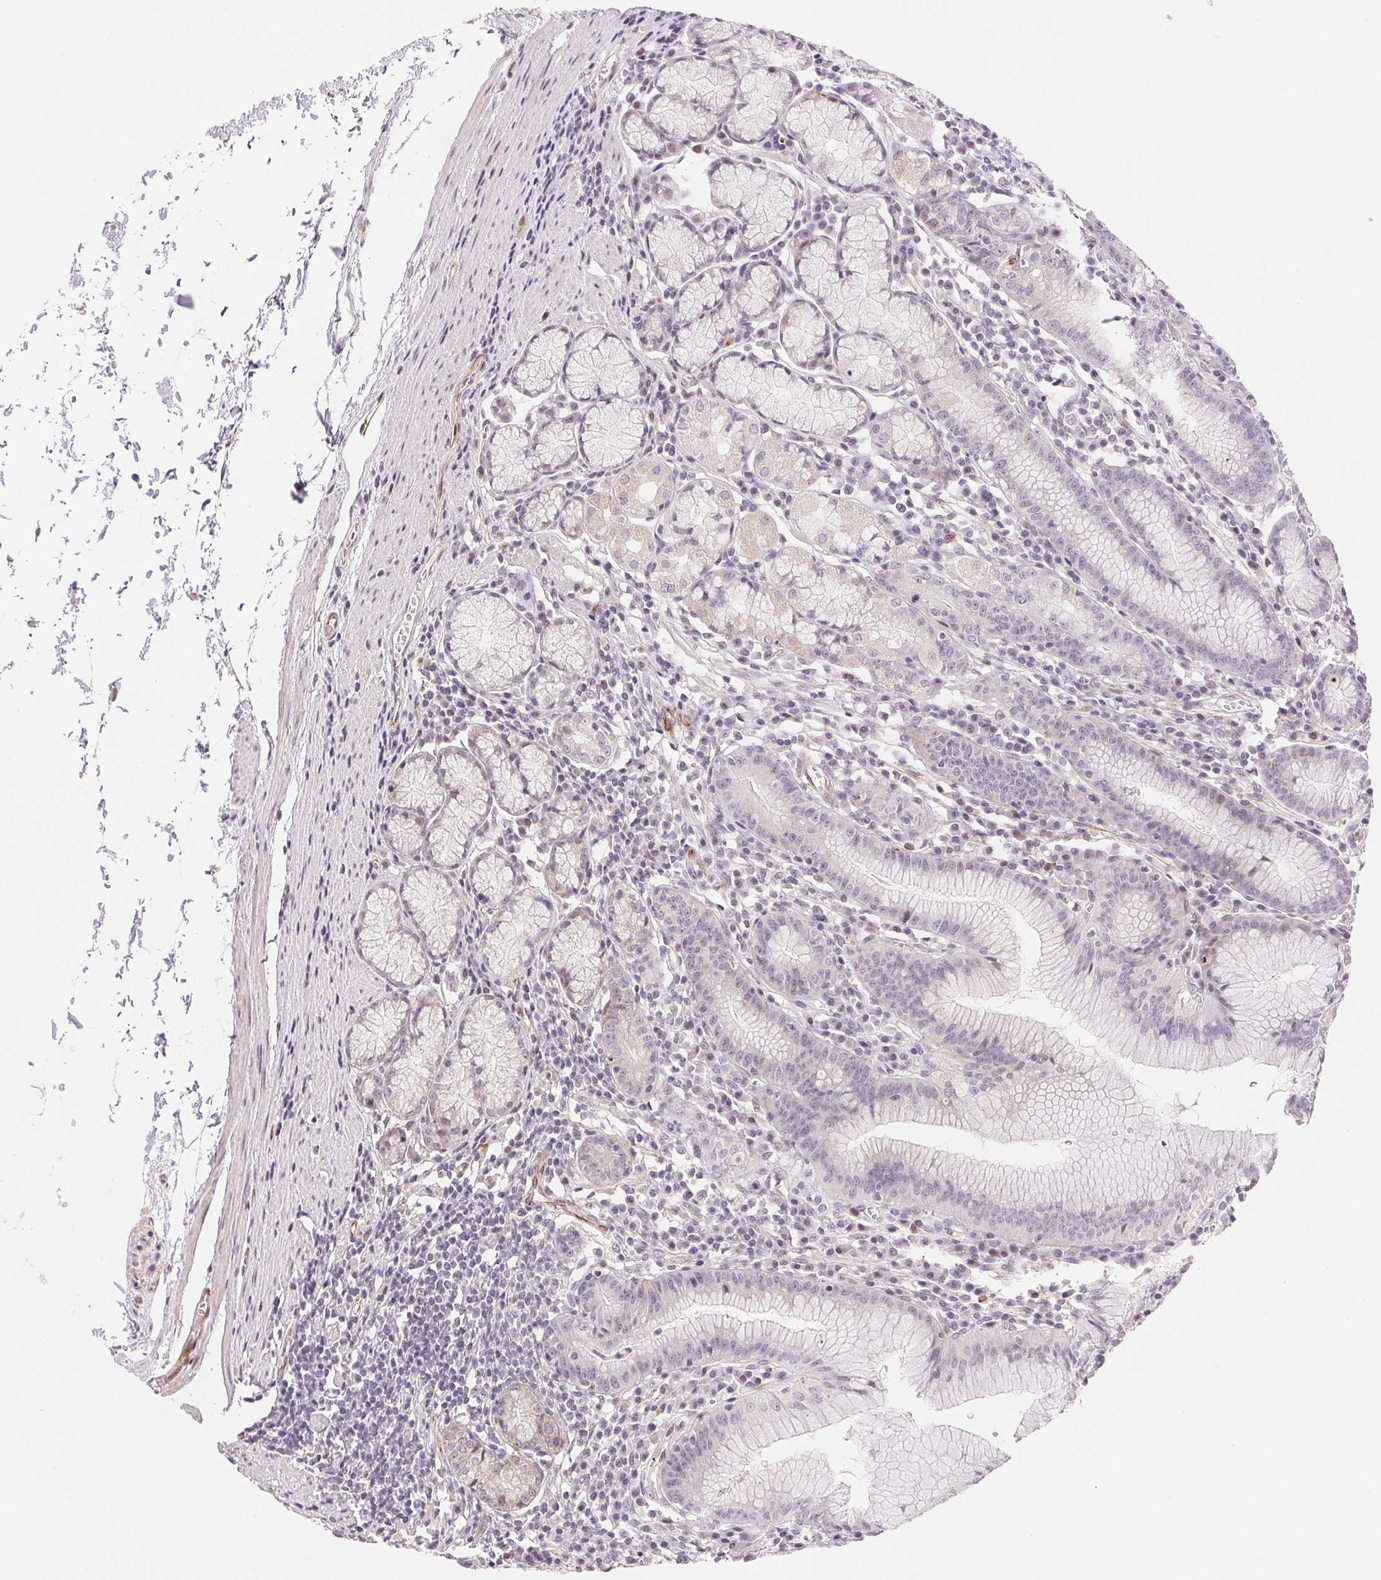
{"staining": {"intensity": "weak", "quantity": "<25%", "location": "cytoplasmic/membranous"}, "tissue": "stomach", "cell_type": "Glandular cells", "image_type": "normal", "snomed": [{"axis": "morphology", "description": "Normal tissue, NOS"}, {"axis": "topography", "description": "Stomach"}], "caption": "Immunohistochemistry histopathology image of benign stomach: human stomach stained with DAB (3,3'-diaminobenzidine) reveals no significant protein positivity in glandular cells.", "gene": "GYG2", "patient": {"sex": "male", "age": 55}}